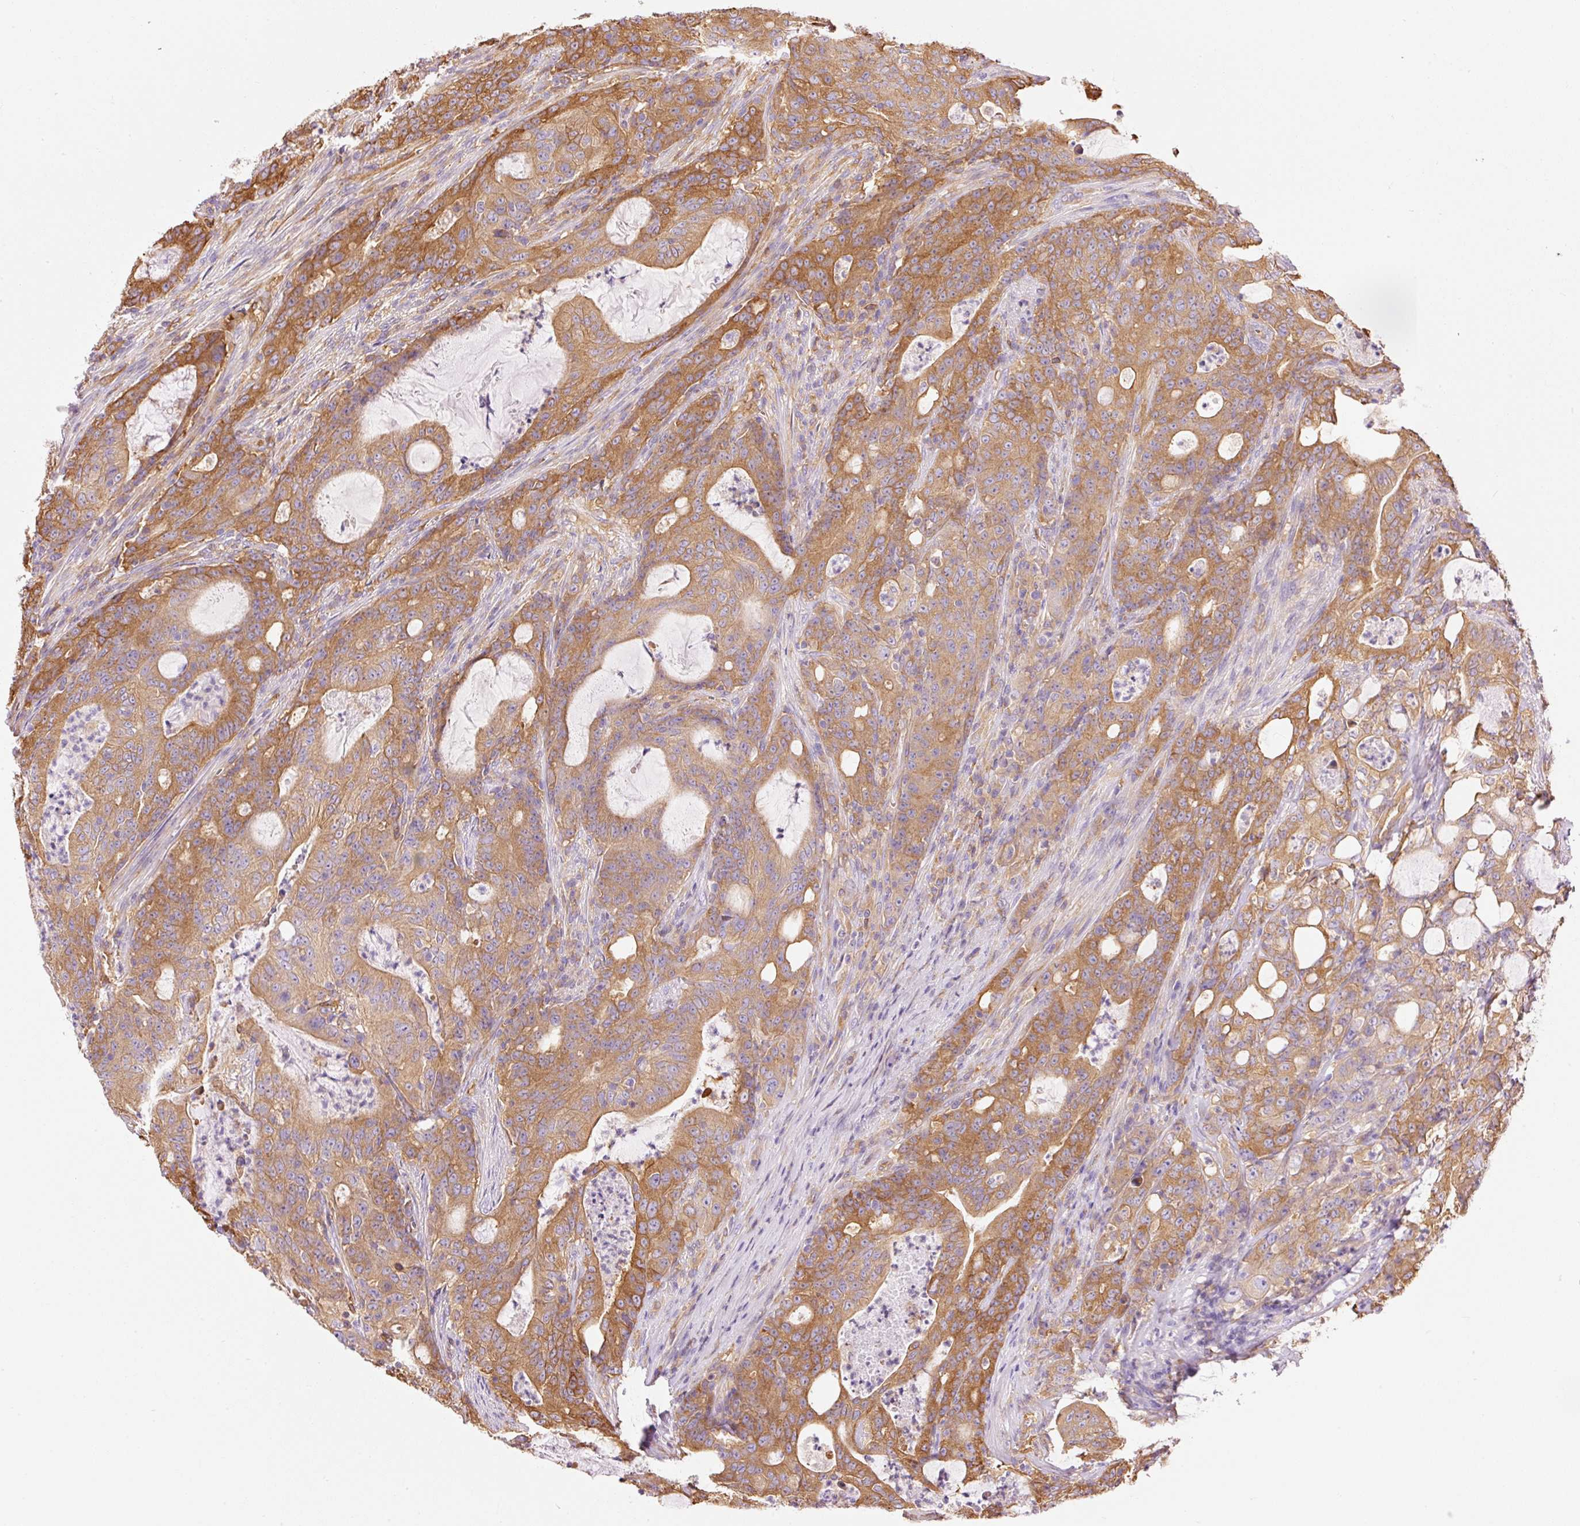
{"staining": {"intensity": "moderate", "quantity": ">75%", "location": "cytoplasmic/membranous"}, "tissue": "colorectal cancer", "cell_type": "Tumor cells", "image_type": "cancer", "snomed": [{"axis": "morphology", "description": "Adenocarcinoma, NOS"}, {"axis": "topography", "description": "Colon"}], "caption": "Colorectal cancer (adenocarcinoma) stained with a protein marker exhibits moderate staining in tumor cells.", "gene": "IL10RB", "patient": {"sex": "male", "age": 83}}